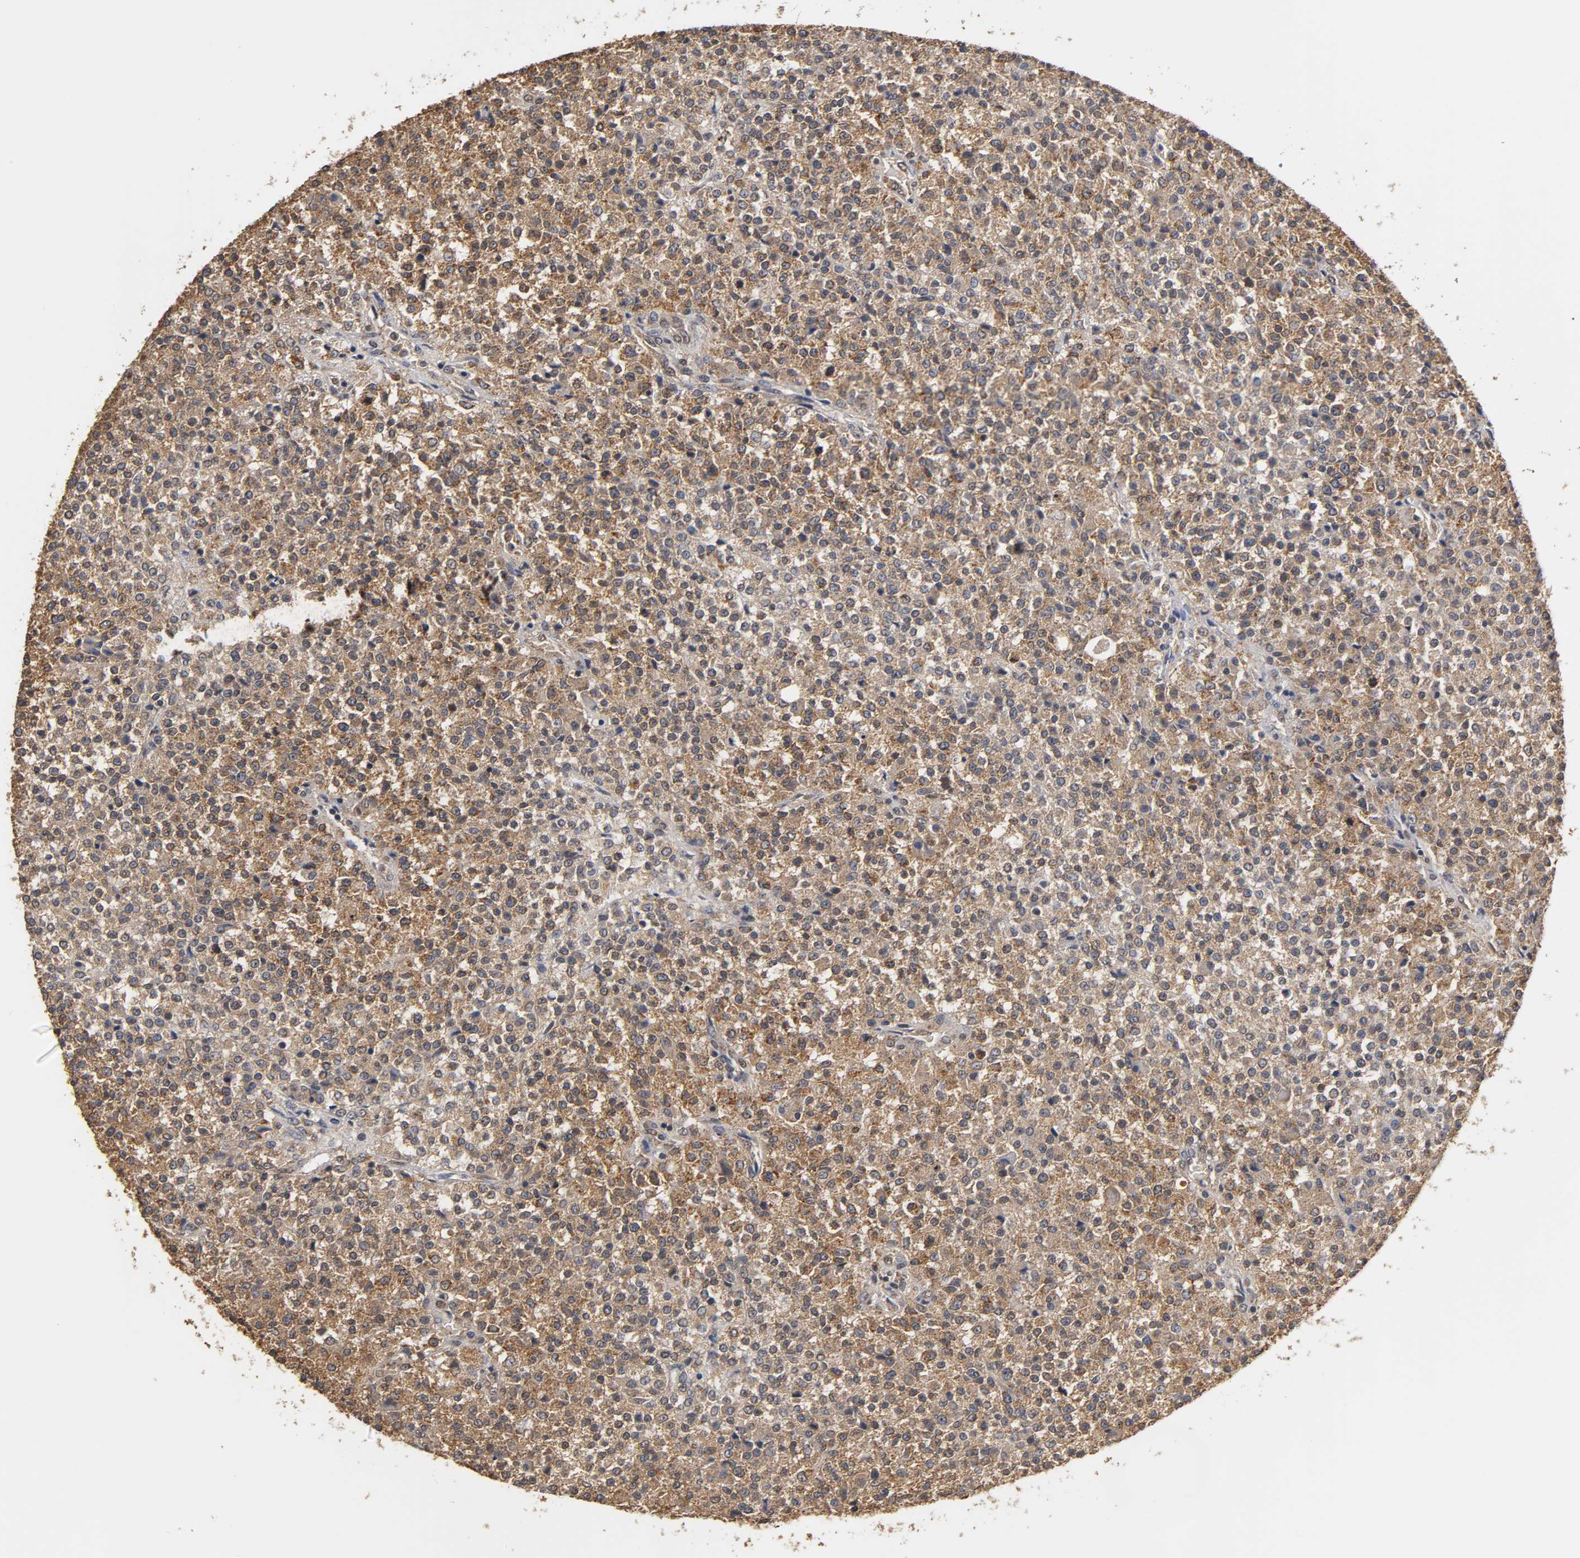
{"staining": {"intensity": "strong", "quantity": ">75%", "location": "cytoplasmic/membranous"}, "tissue": "testis cancer", "cell_type": "Tumor cells", "image_type": "cancer", "snomed": [{"axis": "morphology", "description": "Seminoma, NOS"}, {"axis": "topography", "description": "Testis"}], "caption": "Human testis cancer stained with a brown dye shows strong cytoplasmic/membranous positive expression in approximately >75% of tumor cells.", "gene": "PKN1", "patient": {"sex": "male", "age": 59}}